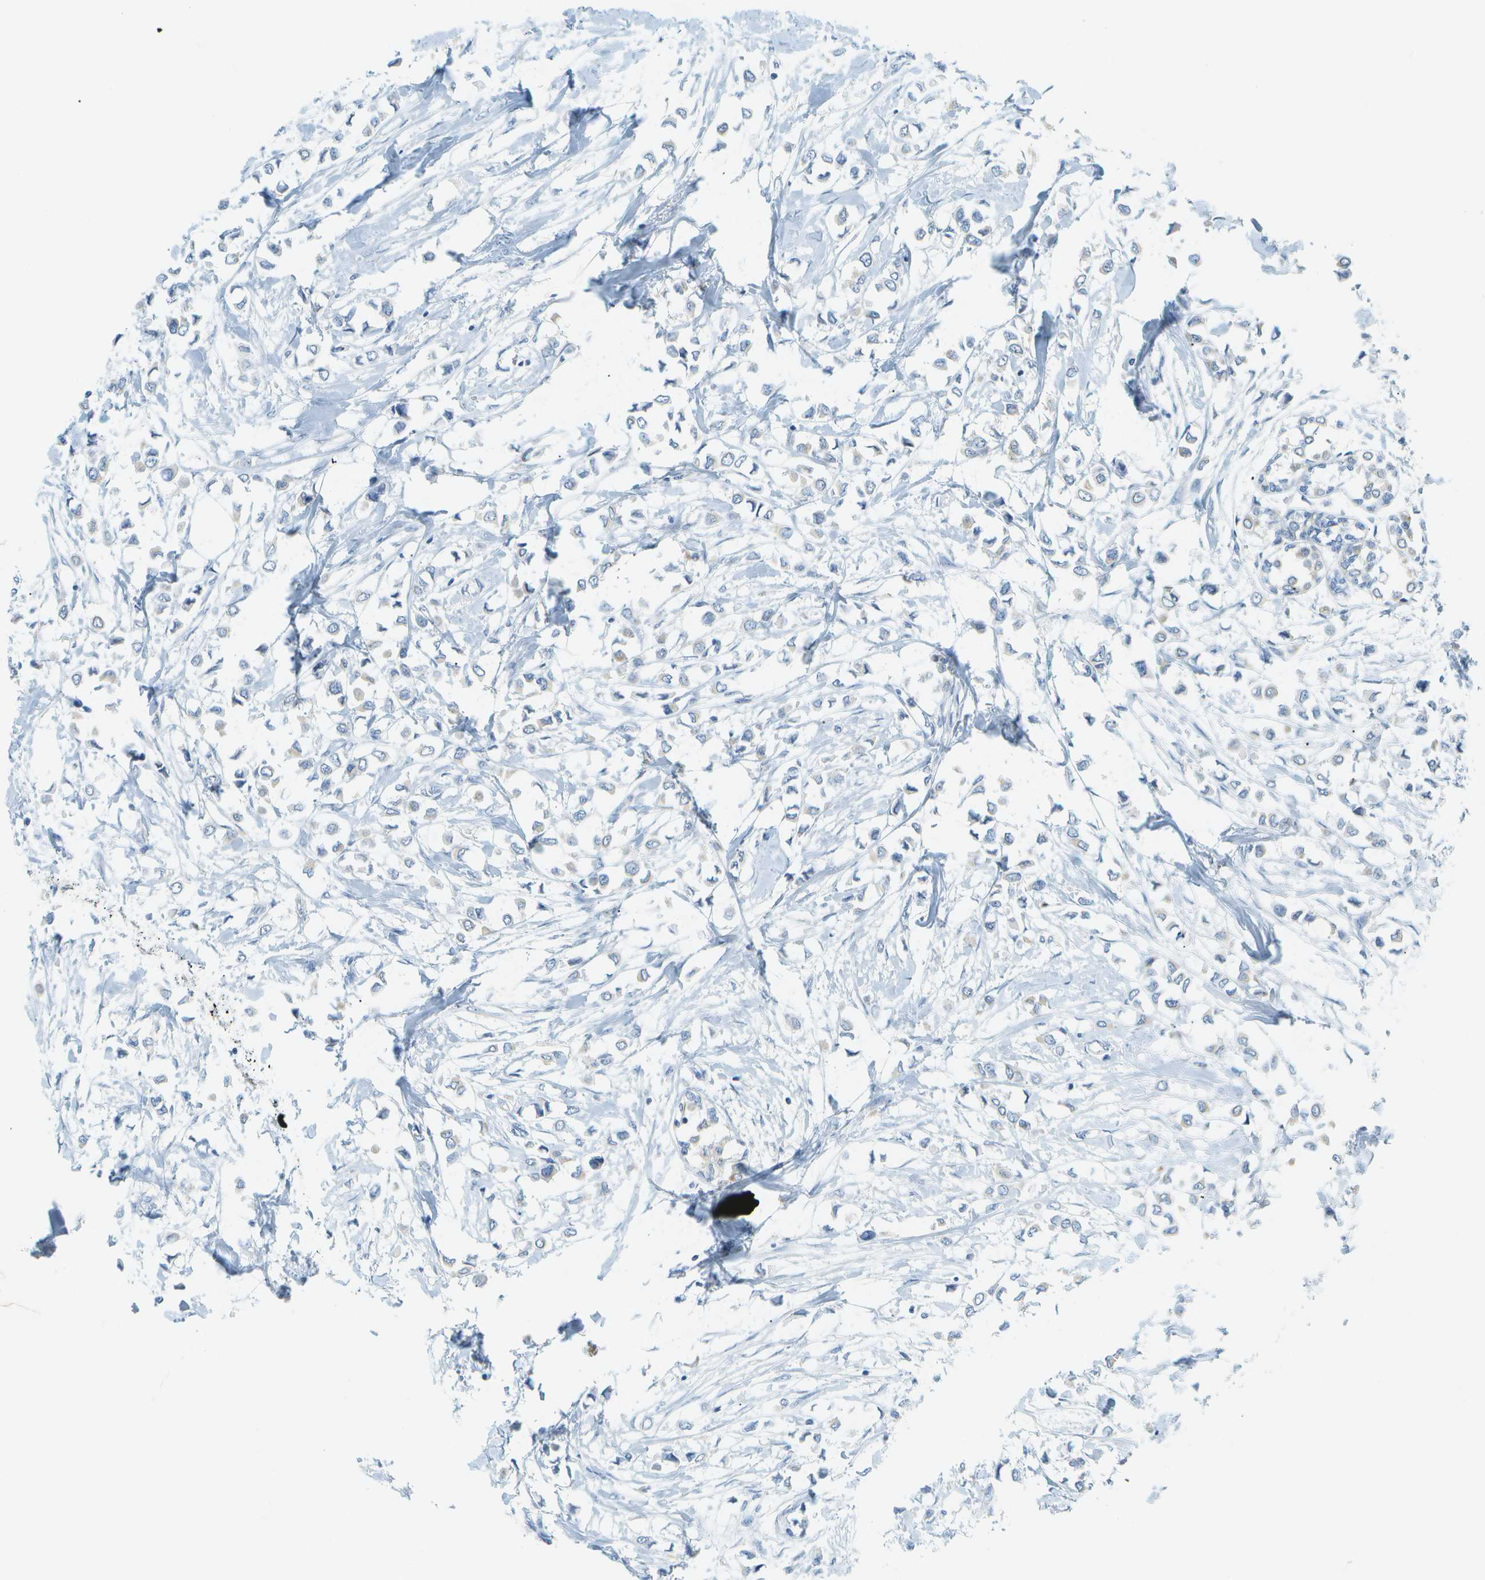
{"staining": {"intensity": "negative", "quantity": "none", "location": "none"}, "tissue": "breast cancer", "cell_type": "Tumor cells", "image_type": "cancer", "snomed": [{"axis": "morphology", "description": "Lobular carcinoma"}, {"axis": "topography", "description": "Breast"}], "caption": "Breast cancer (lobular carcinoma) was stained to show a protein in brown. There is no significant positivity in tumor cells. Brightfield microscopy of immunohistochemistry (IHC) stained with DAB (brown) and hematoxylin (blue), captured at high magnification.", "gene": "SMYD5", "patient": {"sex": "female", "age": 51}}